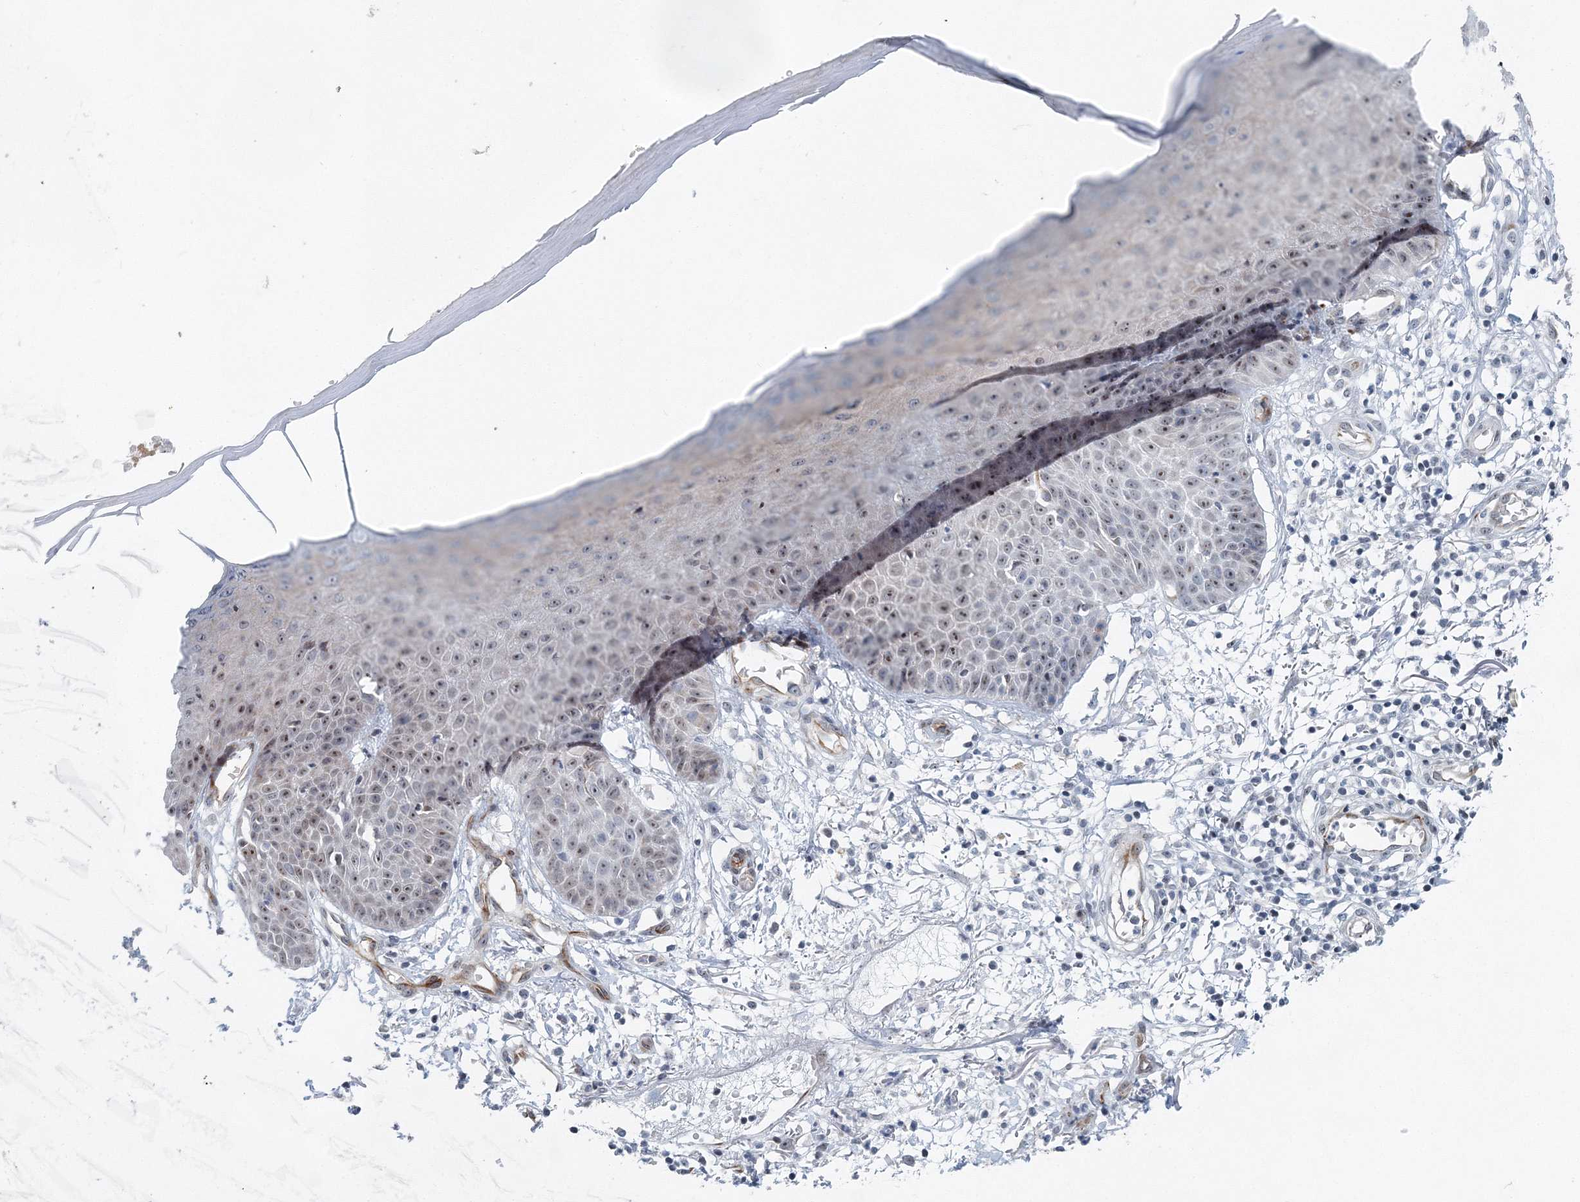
{"staining": {"intensity": "negative", "quantity": "none", "location": "none"}, "tissue": "skin", "cell_type": "Fibroblasts", "image_type": "normal", "snomed": [{"axis": "morphology", "description": "Normal tissue, NOS"}, {"axis": "morphology", "description": "Inflammation, NOS"}, {"axis": "topography", "description": "Skin"}], "caption": "IHC micrograph of unremarkable human skin stained for a protein (brown), which shows no expression in fibroblasts.", "gene": "UIMC1", "patient": {"sex": "female", "age": 44}}